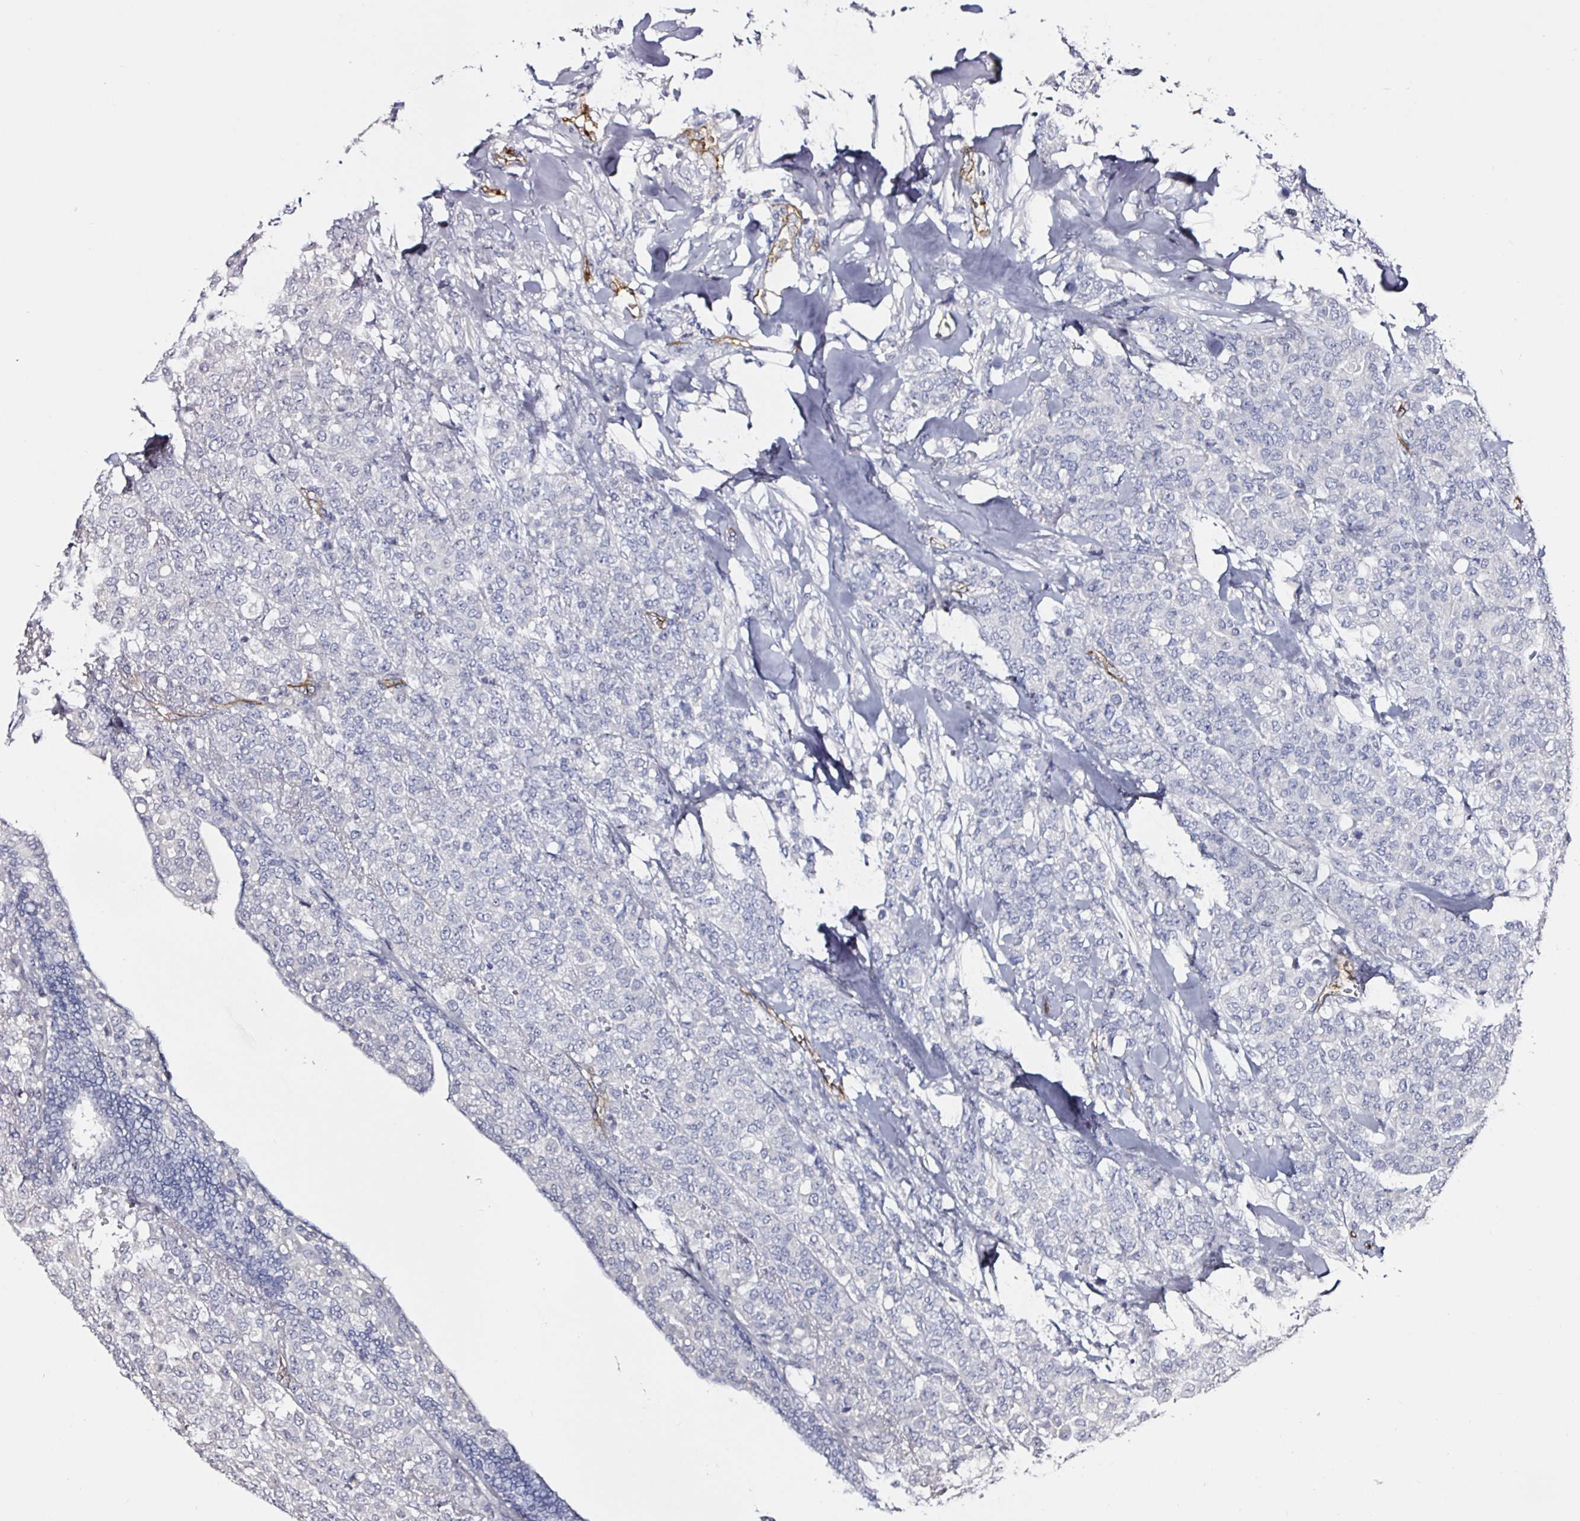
{"staining": {"intensity": "negative", "quantity": "none", "location": "none"}, "tissue": "breast cancer", "cell_type": "Tumor cells", "image_type": "cancer", "snomed": [{"axis": "morphology", "description": "Lobular carcinoma"}, {"axis": "topography", "description": "Breast"}], "caption": "A histopathology image of human breast cancer is negative for staining in tumor cells.", "gene": "ACSBG2", "patient": {"sex": "female", "age": 91}}